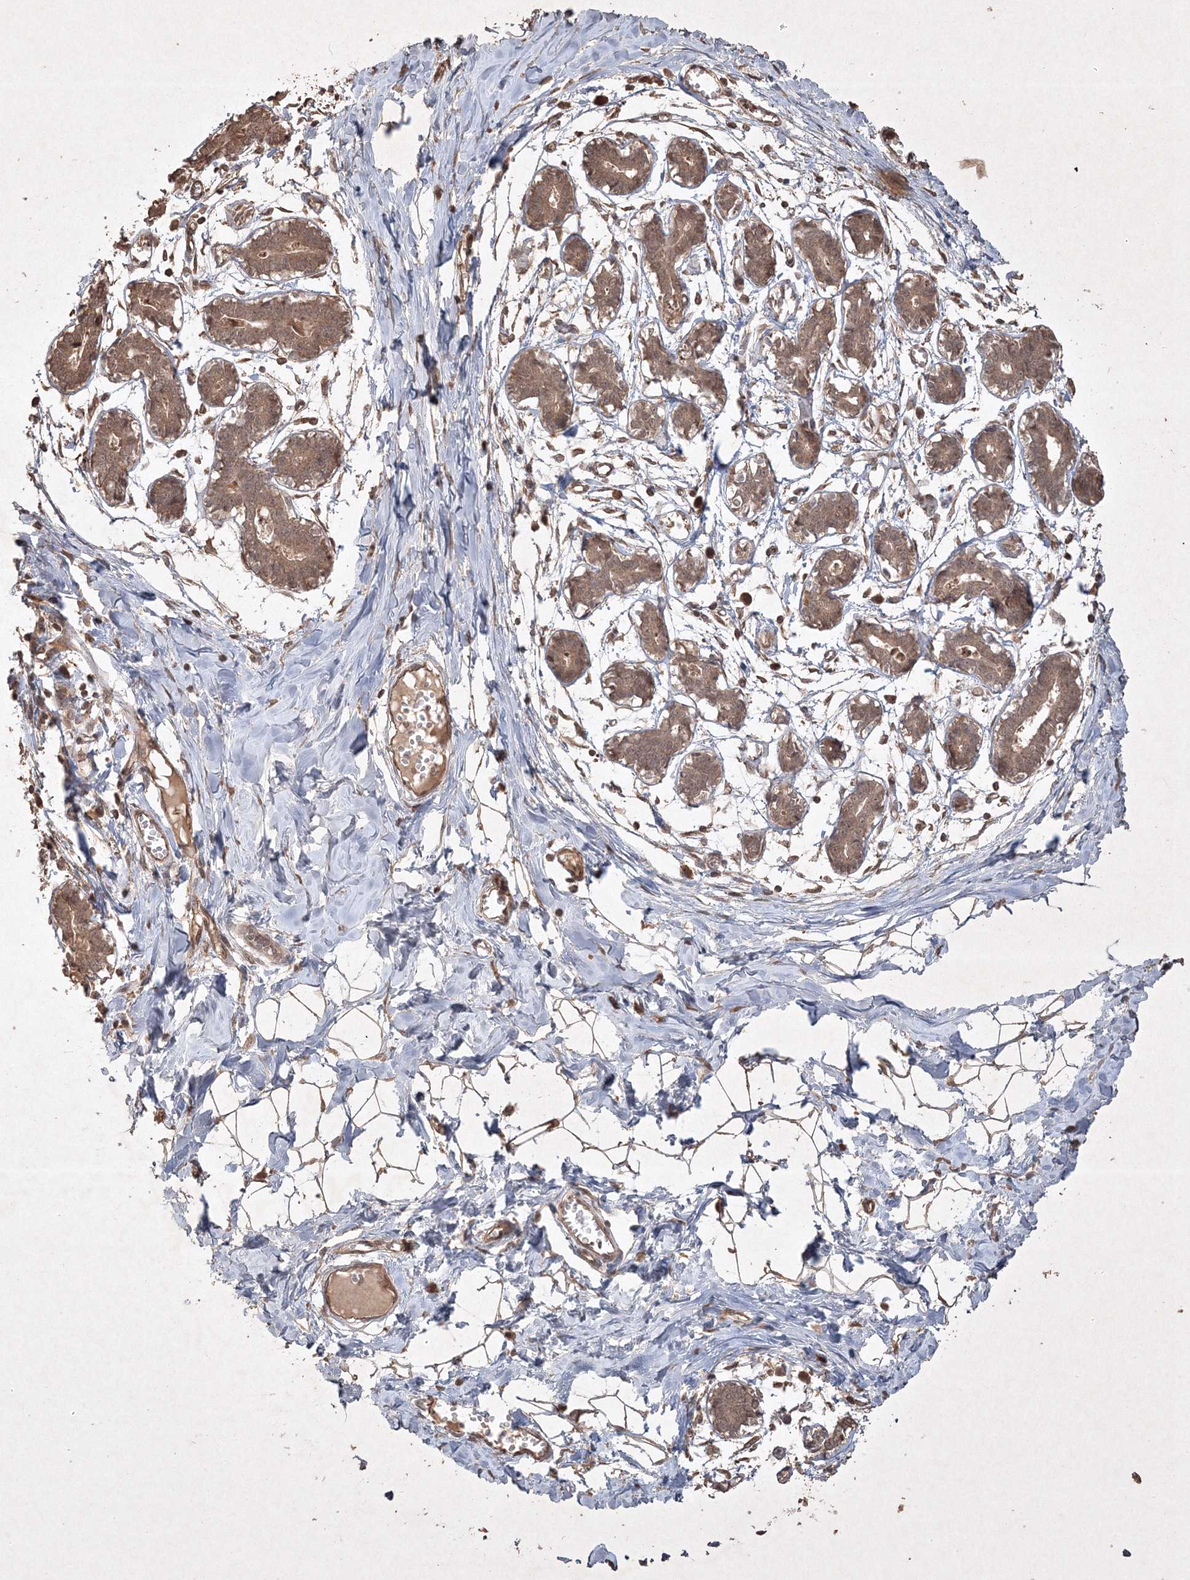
{"staining": {"intensity": "moderate", "quantity": ">75%", "location": "cytoplasmic/membranous,nuclear"}, "tissue": "breast", "cell_type": "Adipocytes", "image_type": "normal", "snomed": [{"axis": "morphology", "description": "Normal tissue, NOS"}, {"axis": "topography", "description": "Breast"}], "caption": "Approximately >75% of adipocytes in benign breast reveal moderate cytoplasmic/membranous,nuclear protein expression as visualized by brown immunohistochemical staining.", "gene": "PELI3", "patient": {"sex": "female", "age": 27}}